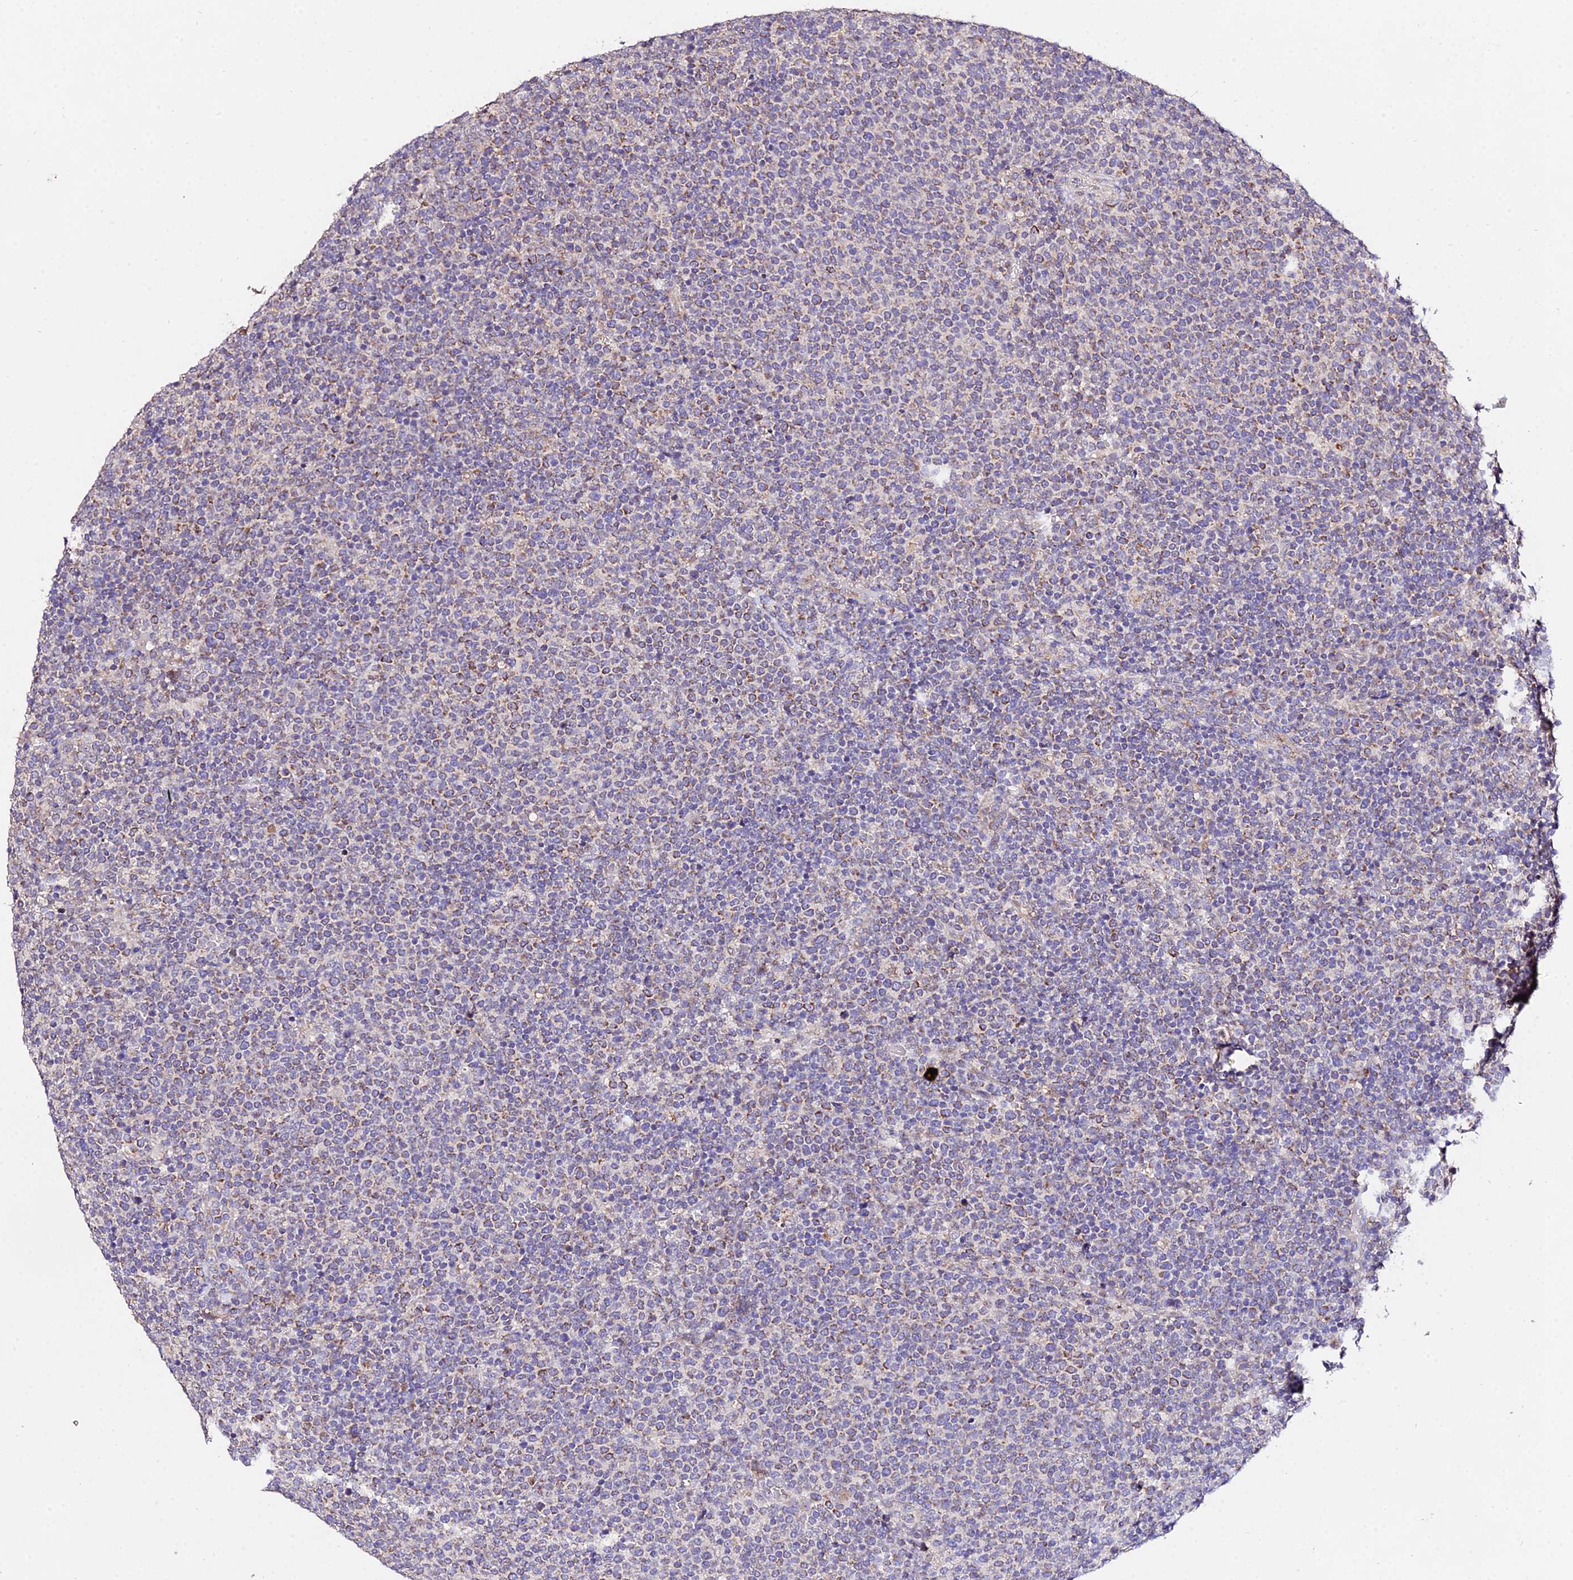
{"staining": {"intensity": "weak", "quantity": "<25%", "location": "cytoplasmic/membranous"}, "tissue": "lymphoma", "cell_type": "Tumor cells", "image_type": "cancer", "snomed": [{"axis": "morphology", "description": "Malignant lymphoma, non-Hodgkin's type, High grade"}, {"axis": "topography", "description": "Lymph node"}], "caption": "High magnification brightfield microscopy of lymphoma stained with DAB (brown) and counterstained with hematoxylin (blue): tumor cells show no significant staining. (DAB (3,3'-diaminobenzidine) immunohistochemistry, high magnification).", "gene": "WDR5B", "patient": {"sex": "male", "age": 61}}